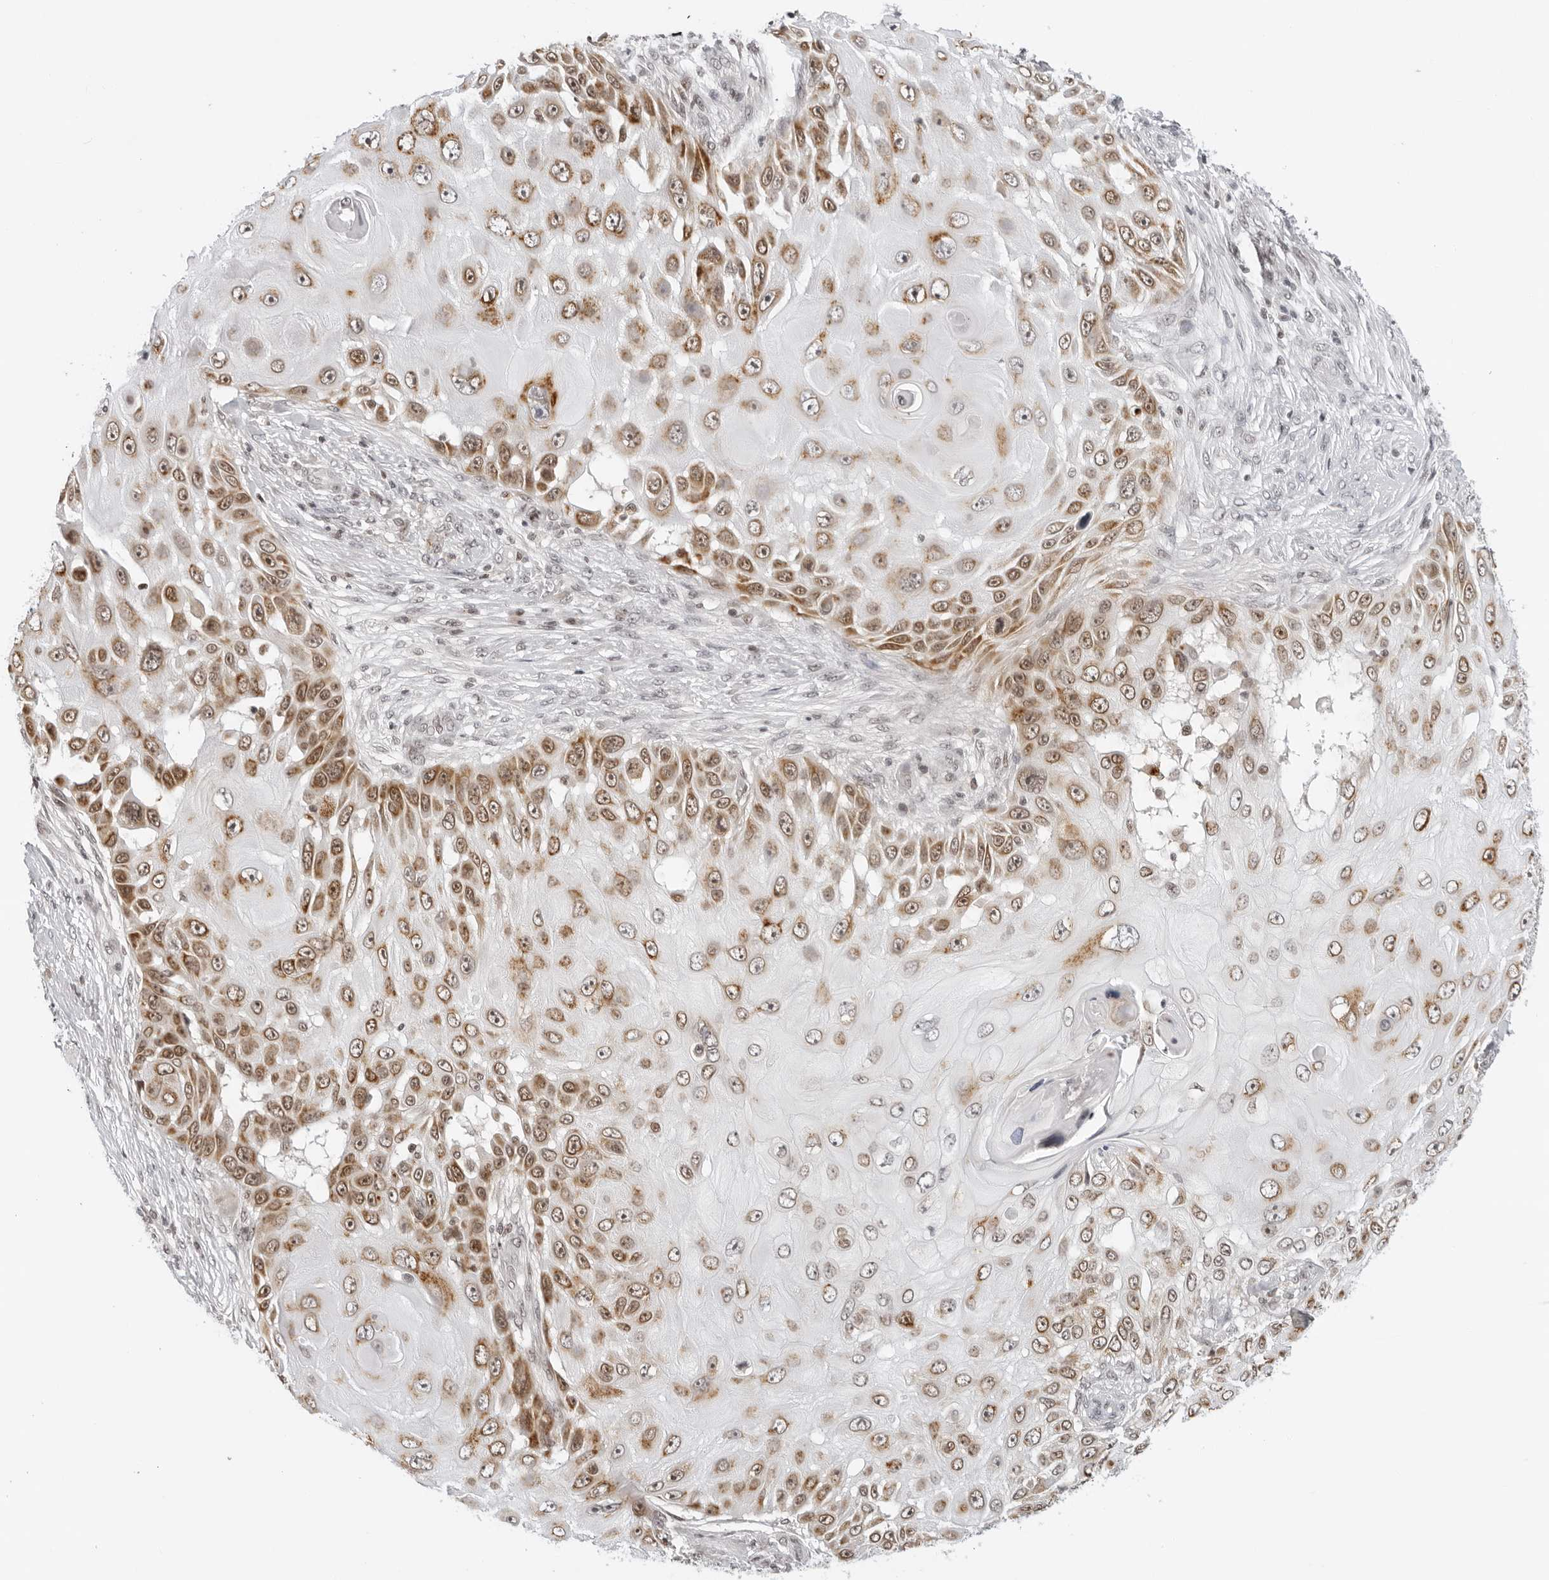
{"staining": {"intensity": "moderate", "quantity": ">75%", "location": "cytoplasmic/membranous"}, "tissue": "skin cancer", "cell_type": "Tumor cells", "image_type": "cancer", "snomed": [{"axis": "morphology", "description": "Squamous cell carcinoma, NOS"}, {"axis": "topography", "description": "Skin"}], "caption": "Protein expression analysis of human skin squamous cell carcinoma reveals moderate cytoplasmic/membranous positivity in approximately >75% of tumor cells.", "gene": "MSH6", "patient": {"sex": "female", "age": 44}}